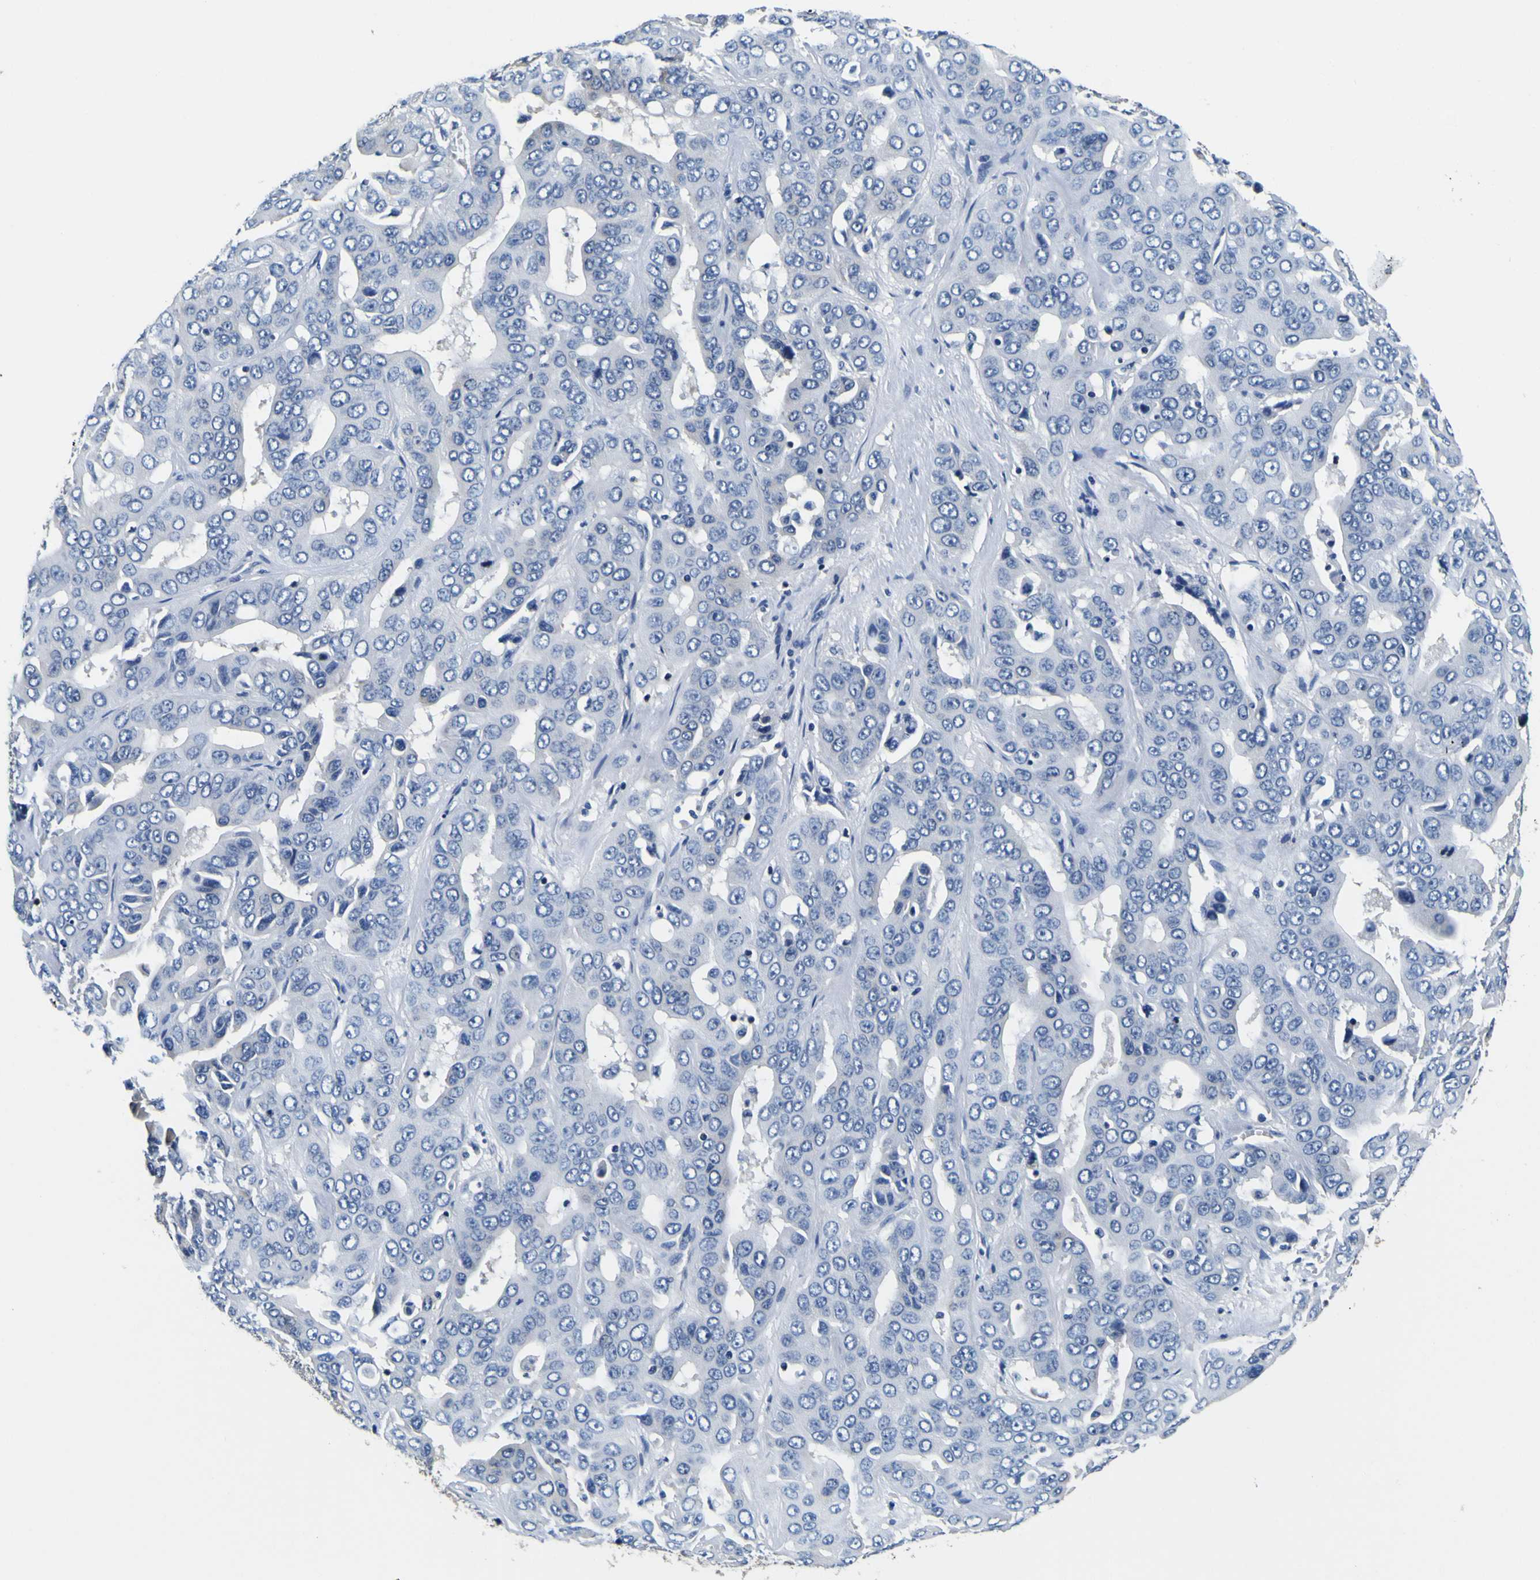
{"staining": {"intensity": "negative", "quantity": "none", "location": "none"}, "tissue": "liver cancer", "cell_type": "Tumor cells", "image_type": "cancer", "snomed": [{"axis": "morphology", "description": "Cholangiocarcinoma"}, {"axis": "topography", "description": "Liver"}], "caption": "Human liver cancer (cholangiocarcinoma) stained for a protein using immunohistochemistry exhibits no staining in tumor cells.", "gene": "TUBA1B", "patient": {"sex": "female", "age": 52}}